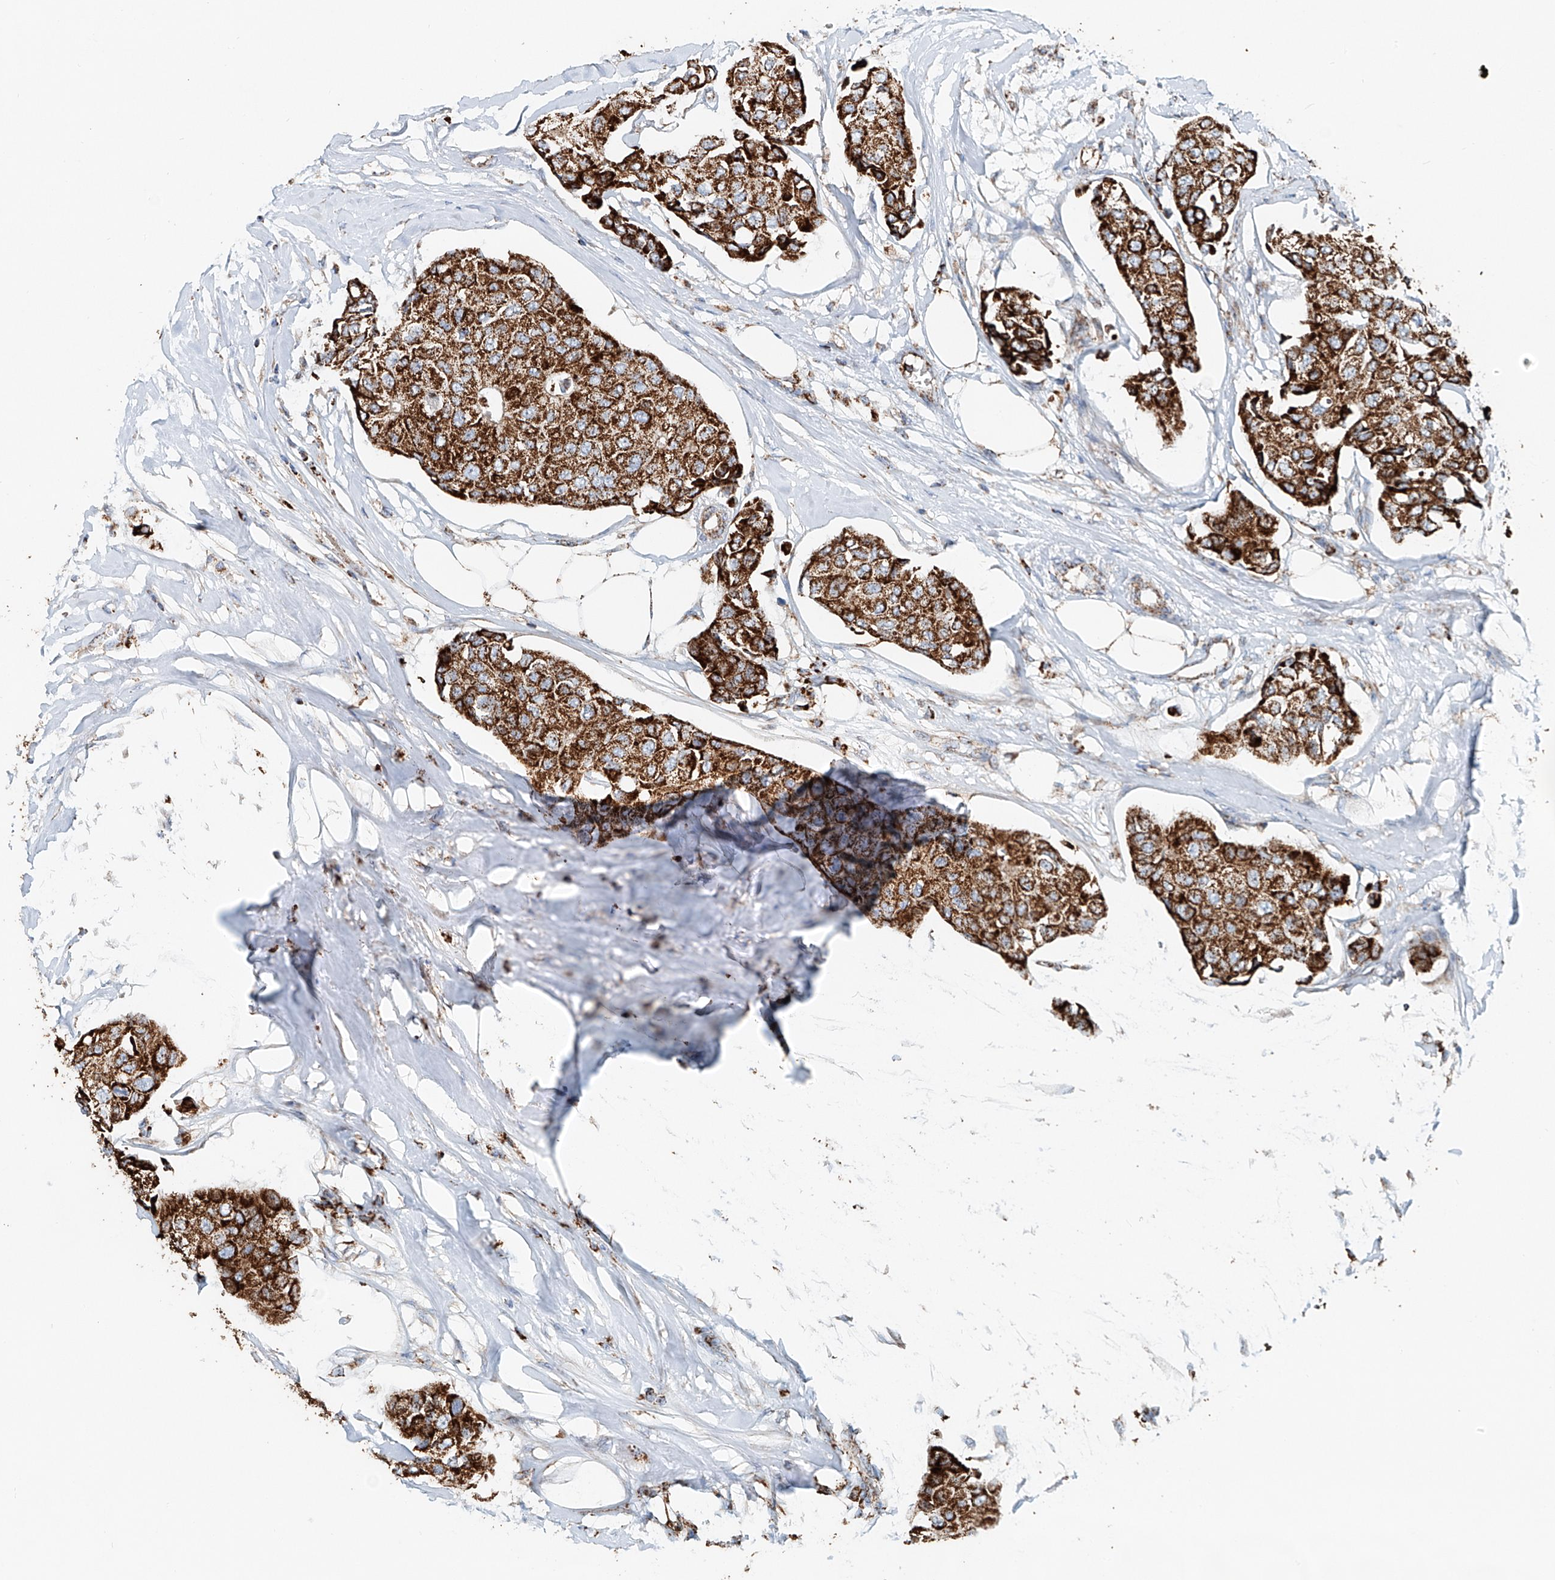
{"staining": {"intensity": "strong", "quantity": ">75%", "location": "cytoplasmic/membranous"}, "tissue": "breast cancer", "cell_type": "Tumor cells", "image_type": "cancer", "snomed": [{"axis": "morphology", "description": "Duct carcinoma"}, {"axis": "topography", "description": "Breast"}], "caption": "Approximately >75% of tumor cells in breast cancer display strong cytoplasmic/membranous protein staining as visualized by brown immunohistochemical staining.", "gene": "CARD10", "patient": {"sex": "female", "age": 80}}